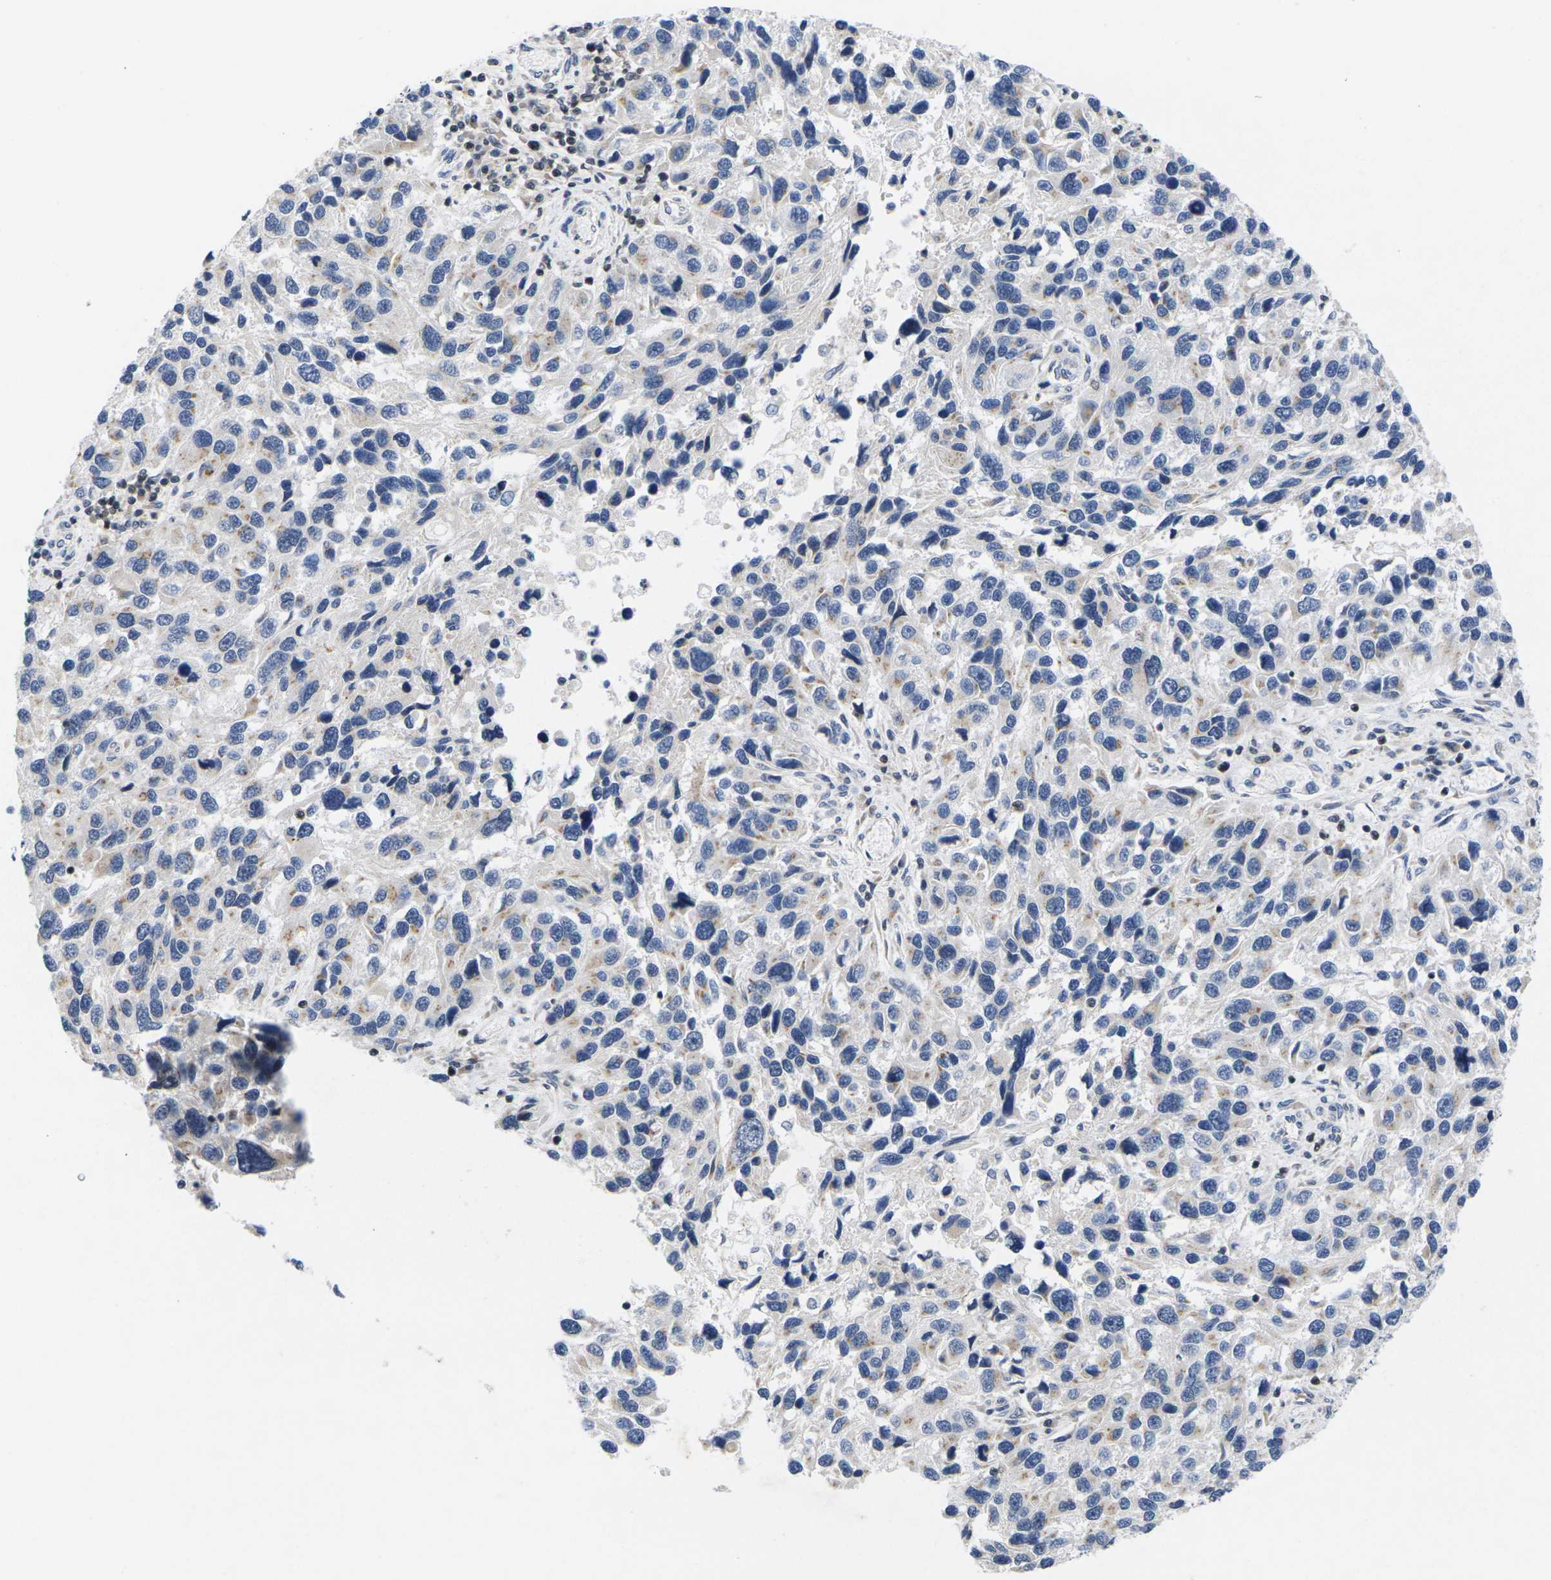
{"staining": {"intensity": "negative", "quantity": "none", "location": "none"}, "tissue": "melanoma", "cell_type": "Tumor cells", "image_type": "cancer", "snomed": [{"axis": "morphology", "description": "Malignant melanoma, NOS"}, {"axis": "topography", "description": "Skin"}], "caption": "An immunohistochemistry image of melanoma is shown. There is no staining in tumor cells of melanoma.", "gene": "IKZF1", "patient": {"sex": "male", "age": 53}}